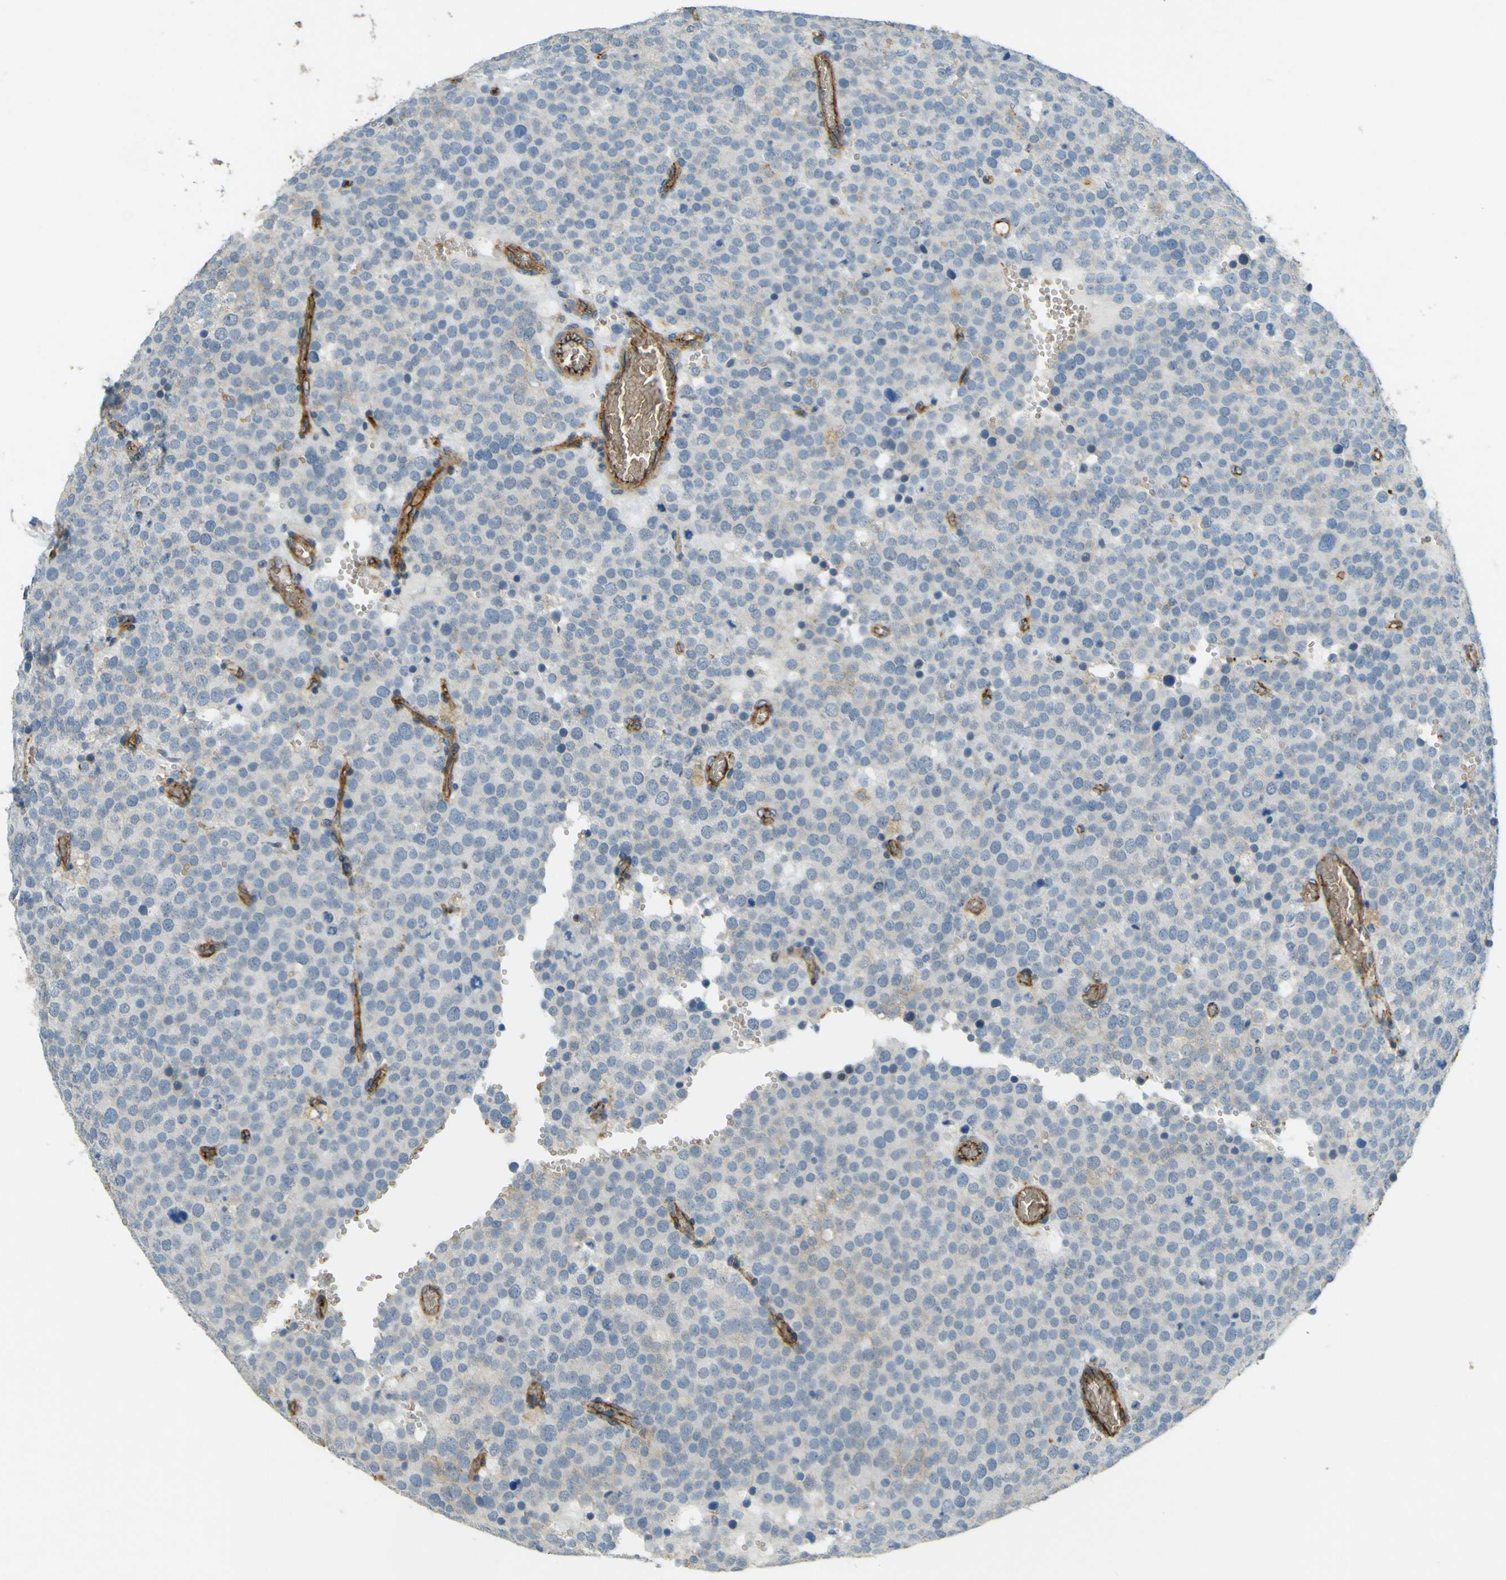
{"staining": {"intensity": "negative", "quantity": "none", "location": "none"}, "tissue": "testis cancer", "cell_type": "Tumor cells", "image_type": "cancer", "snomed": [{"axis": "morphology", "description": "Normal tissue, NOS"}, {"axis": "morphology", "description": "Seminoma, NOS"}, {"axis": "topography", "description": "Testis"}], "caption": "Immunohistochemical staining of testis cancer (seminoma) displays no significant positivity in tumor cells. The staining is performed using DAB brown chromogen with nuclei counter-stained in using hematoxylin.", "gene": "PLXDC1", "patient": {"sex": "male", "age": 71}}